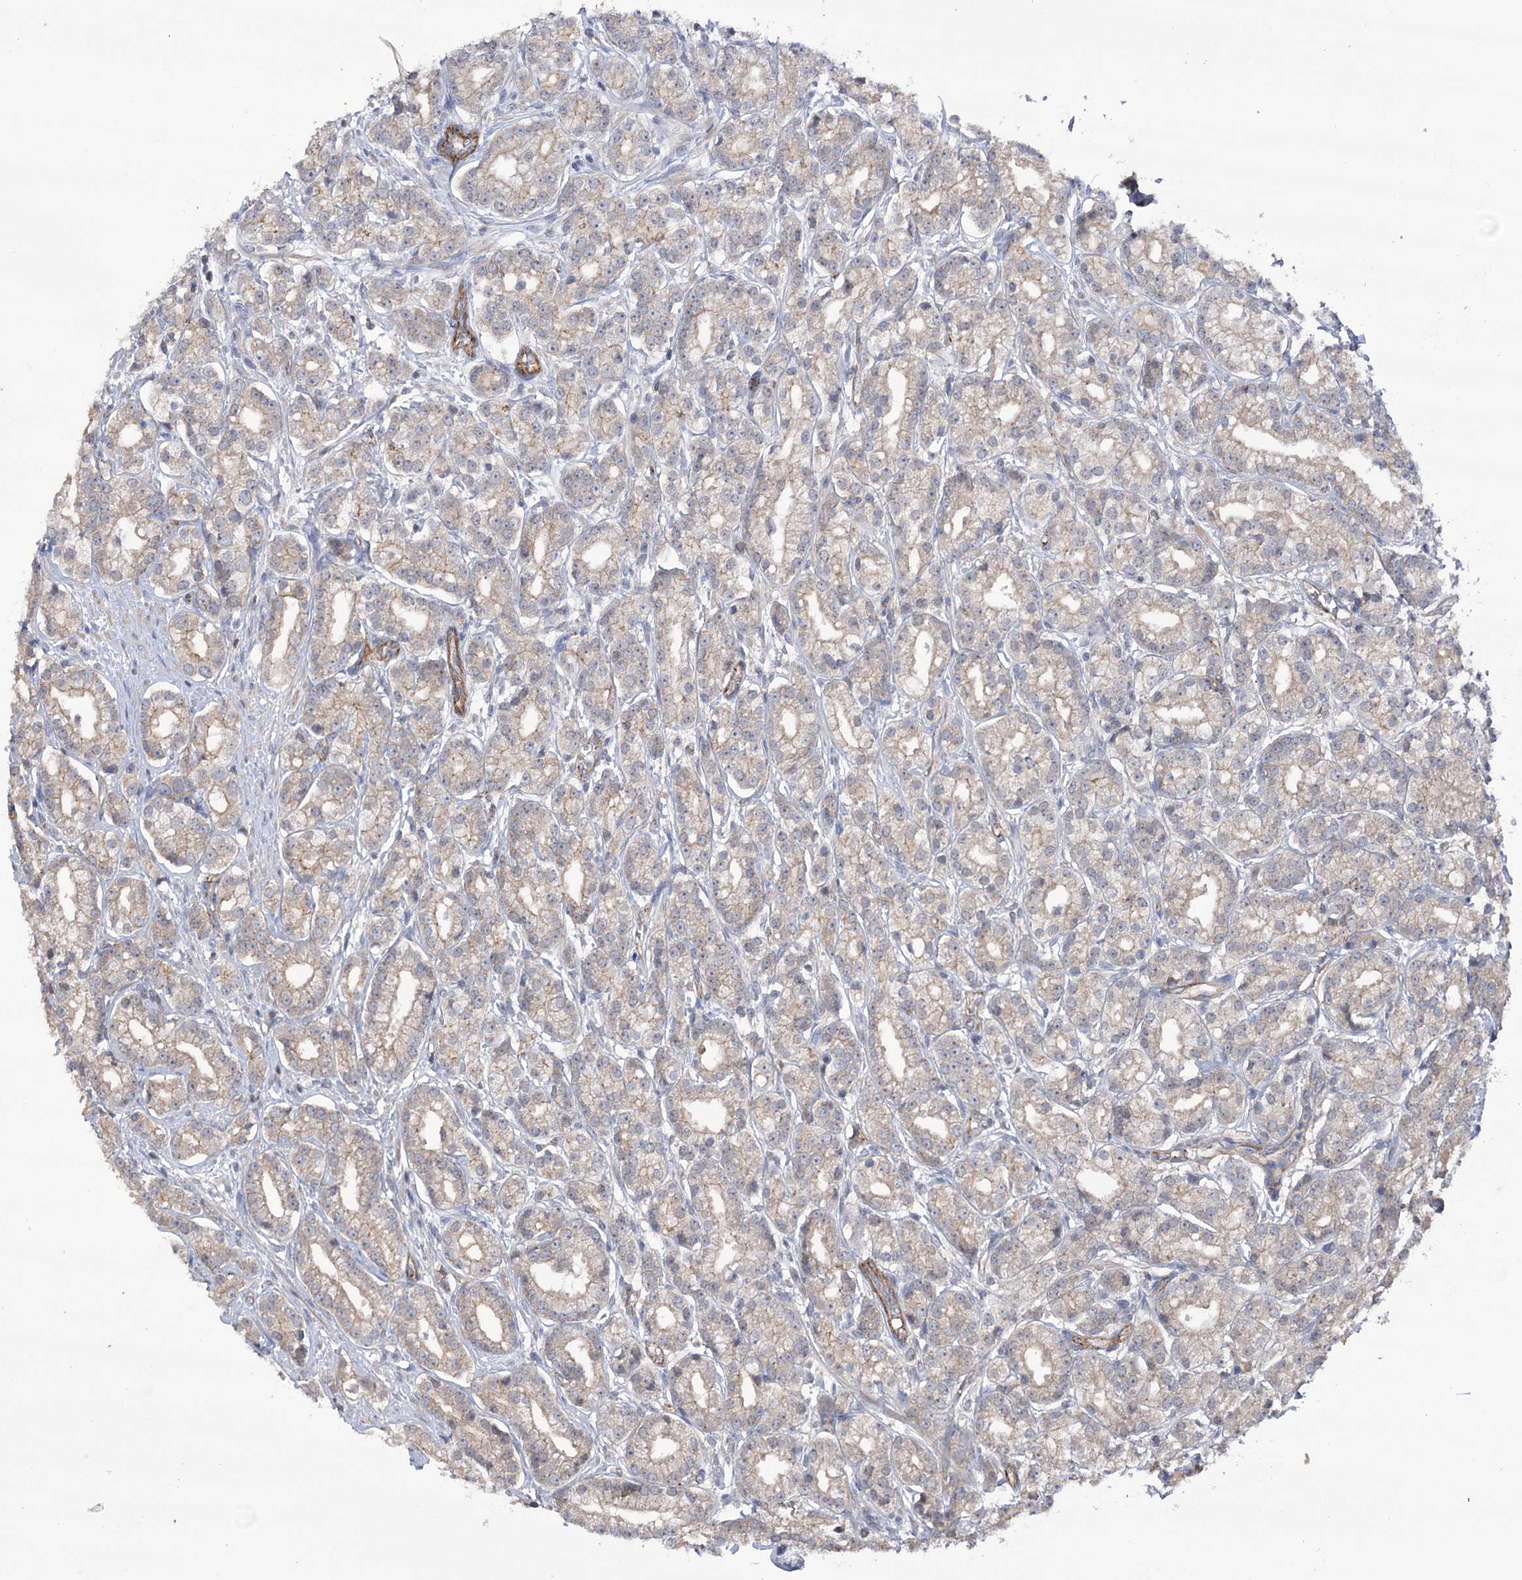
{"staining": {"intensity": "weak", "quantity": "<25%", "location": "cytoplasmic/membranous"}, "tissue": "prostate cancer", "cell_type": "Tumor cells", "image_type": "cancer", "snomed": [{"axis": "morphology", "description": "Adenocarcinoma, High grade"}, {"axis": "topography", "description": "Prostate"}], "caption": "Tumor cells are negative for protein expression in human prostate cancer. Brightfield microscopy of immunohistochemistry stained with DAB (3,3'-diaminobenzidine) (brown) and hematoxylin (blue), captured at high magnification.", "gene": "TRIM71", "patient": {"sex": "male", "age": 69}}